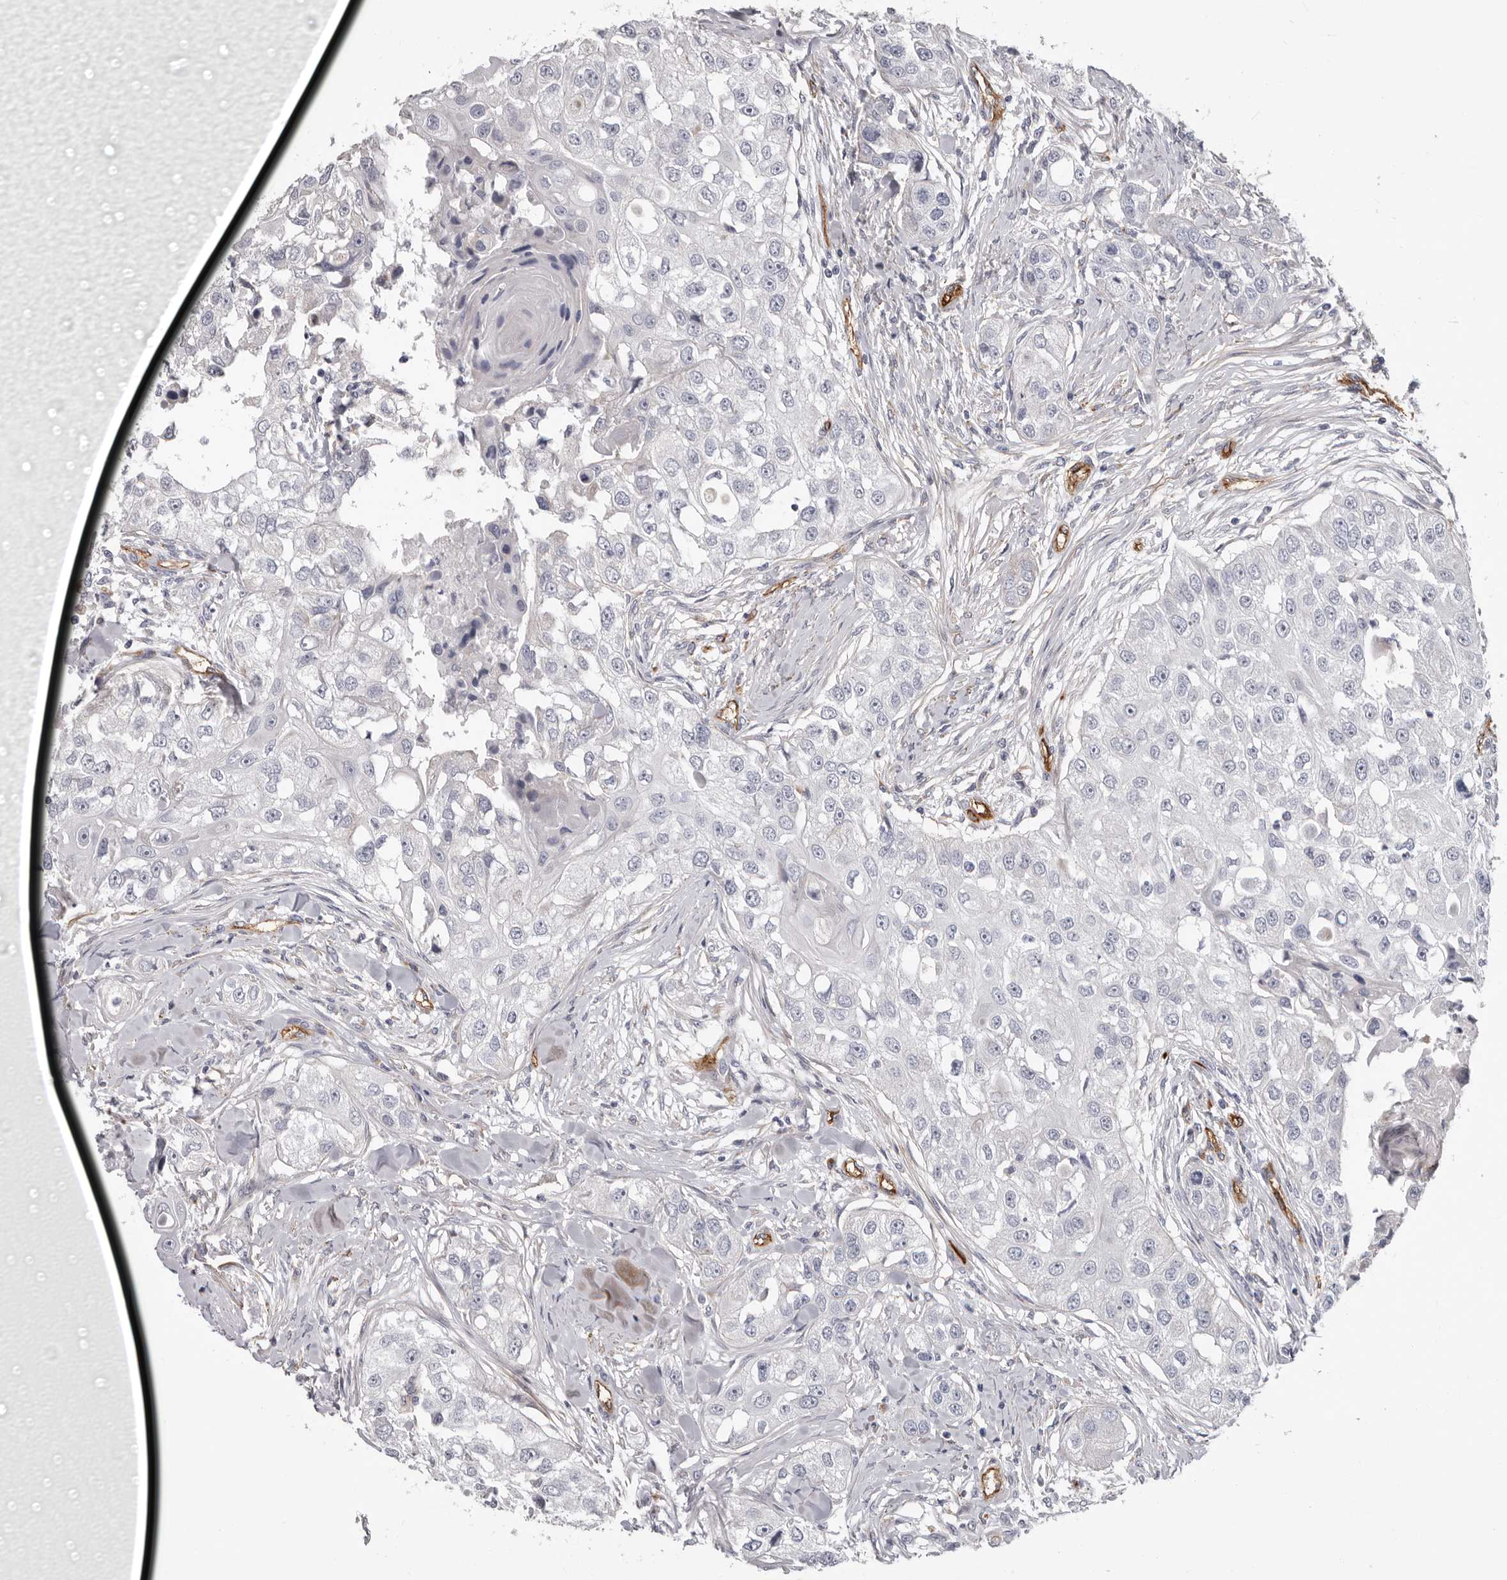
{"staining": {"intensity": "negative", "quantity": "none", "location": "none"}, "tissue": "head and neck cancer", "cell_type": "Tumor cells", "image_type": "cancer", "snomed": [{"axis": "morphology", "description": "Normal tissue, NOS"}, {"axis": "morphology", "description": "Squamous cell carcinoma, NOS"}, {"axis": "topography", "description": "Skeletal muscle"}, {"axis": "topography", "description": "Head-Neck"}], "caption": "This image is of head and neck squamous cell carcinoma stained with immunohistochemistry (IHC) to label a protein in brown with the nuclei are counter-stained blue. There is no expression in tumor cells.", "gene": "ADGRL4", "patient": {"sex": "male", "age": 51}}